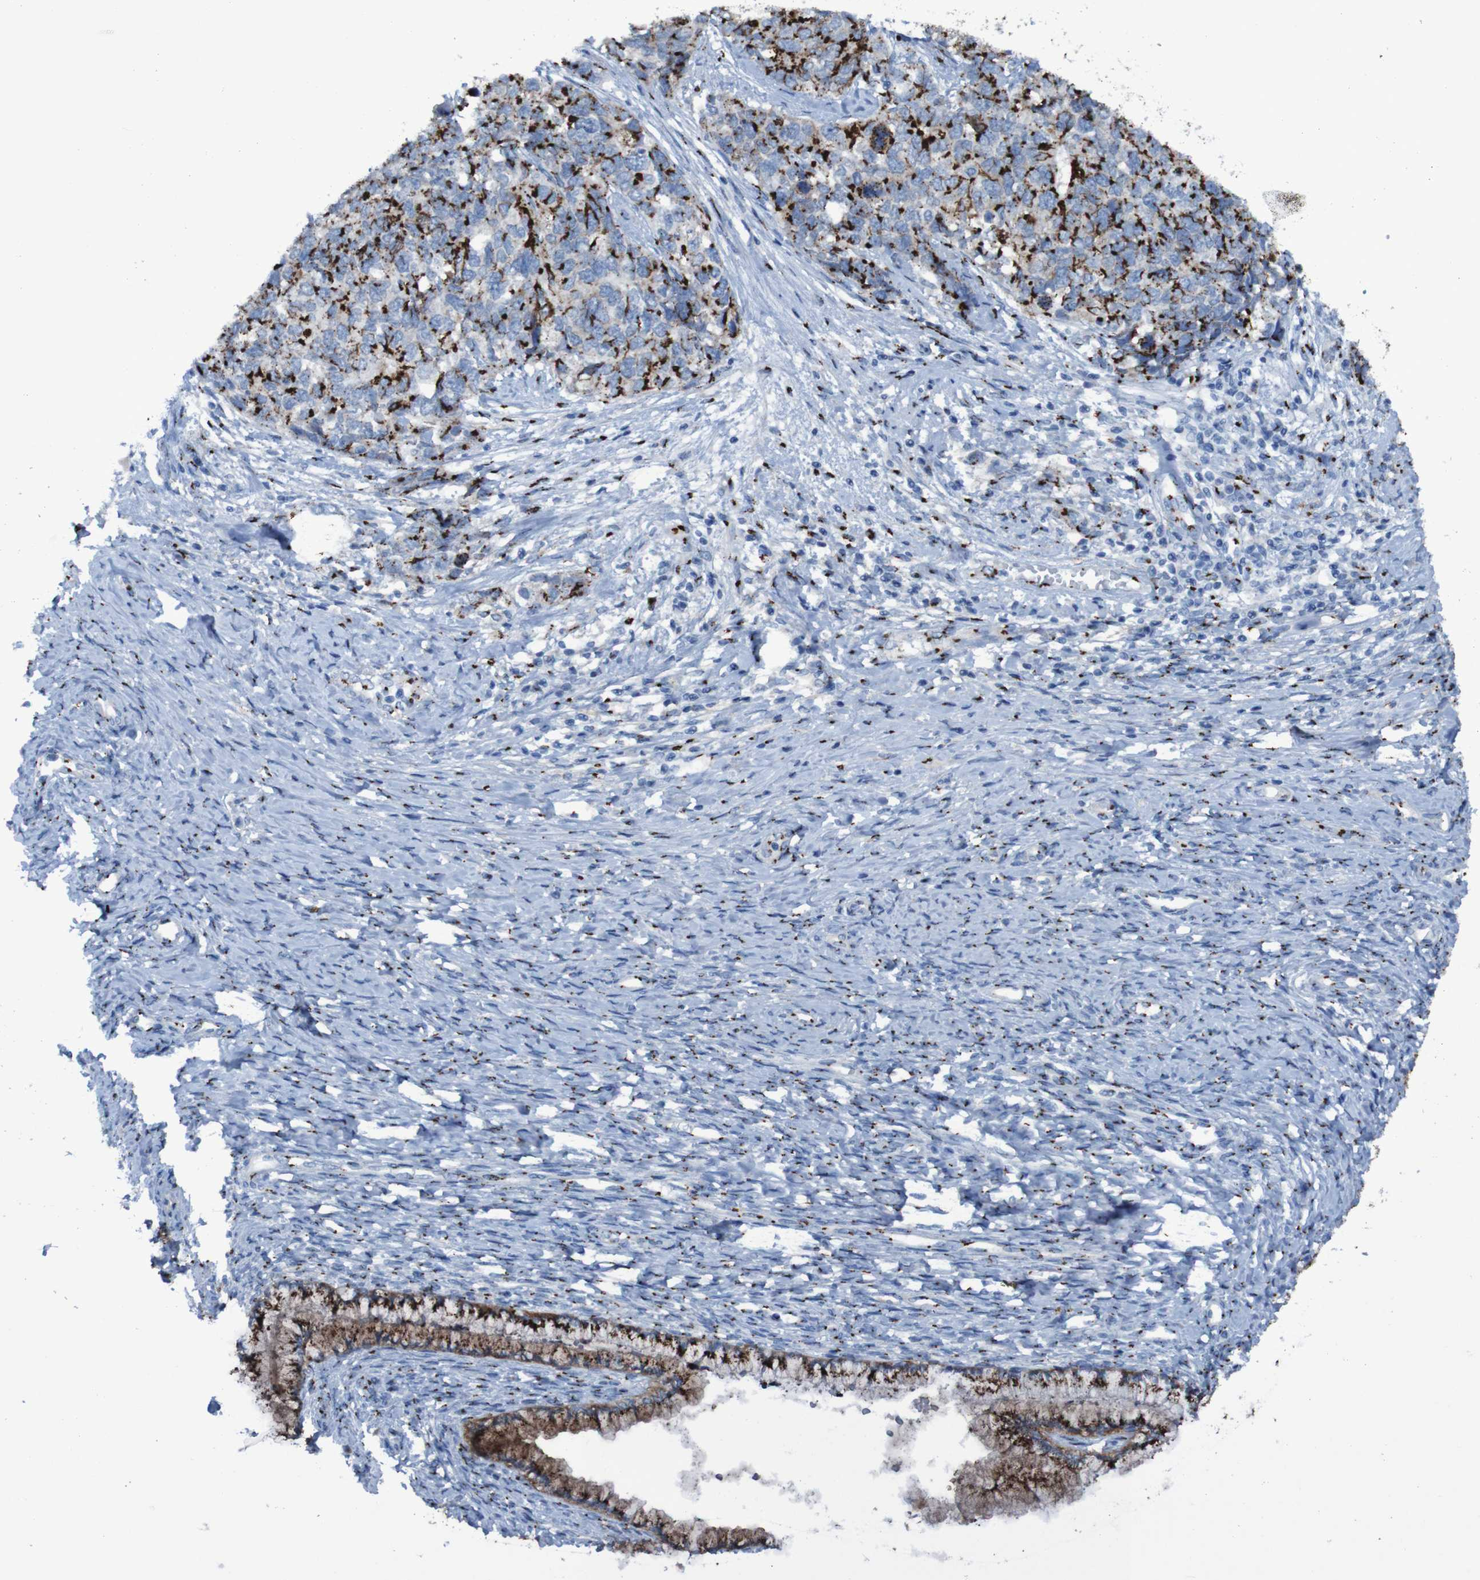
{"staining": {"intensity": "strong", "quantity": ">75%", "location": "cytoplasmic/membranous"}, "tissue": "cervical cancer", "cell_type": "Tumor cells", "image_type": "cancer", "snomed": [{"axis": "morphology", "description": "Squamous cell carcinoma, NOS"}, {"axis": "topography", "description": "Cervix"}], "caption": "Immunohistochemical staining of squamous cell carcinoma (cervical) reveals high levels of strong cytoplasmic/membranous protein expression in approximately >75% of tumor cells. The staining is performed using DAB brown chromogen to label protein expression. The nuclei are counter-stained blue using hematoxylin.", "gene": "GOLM1", "patient": {"sex": "female", "age": 63}}